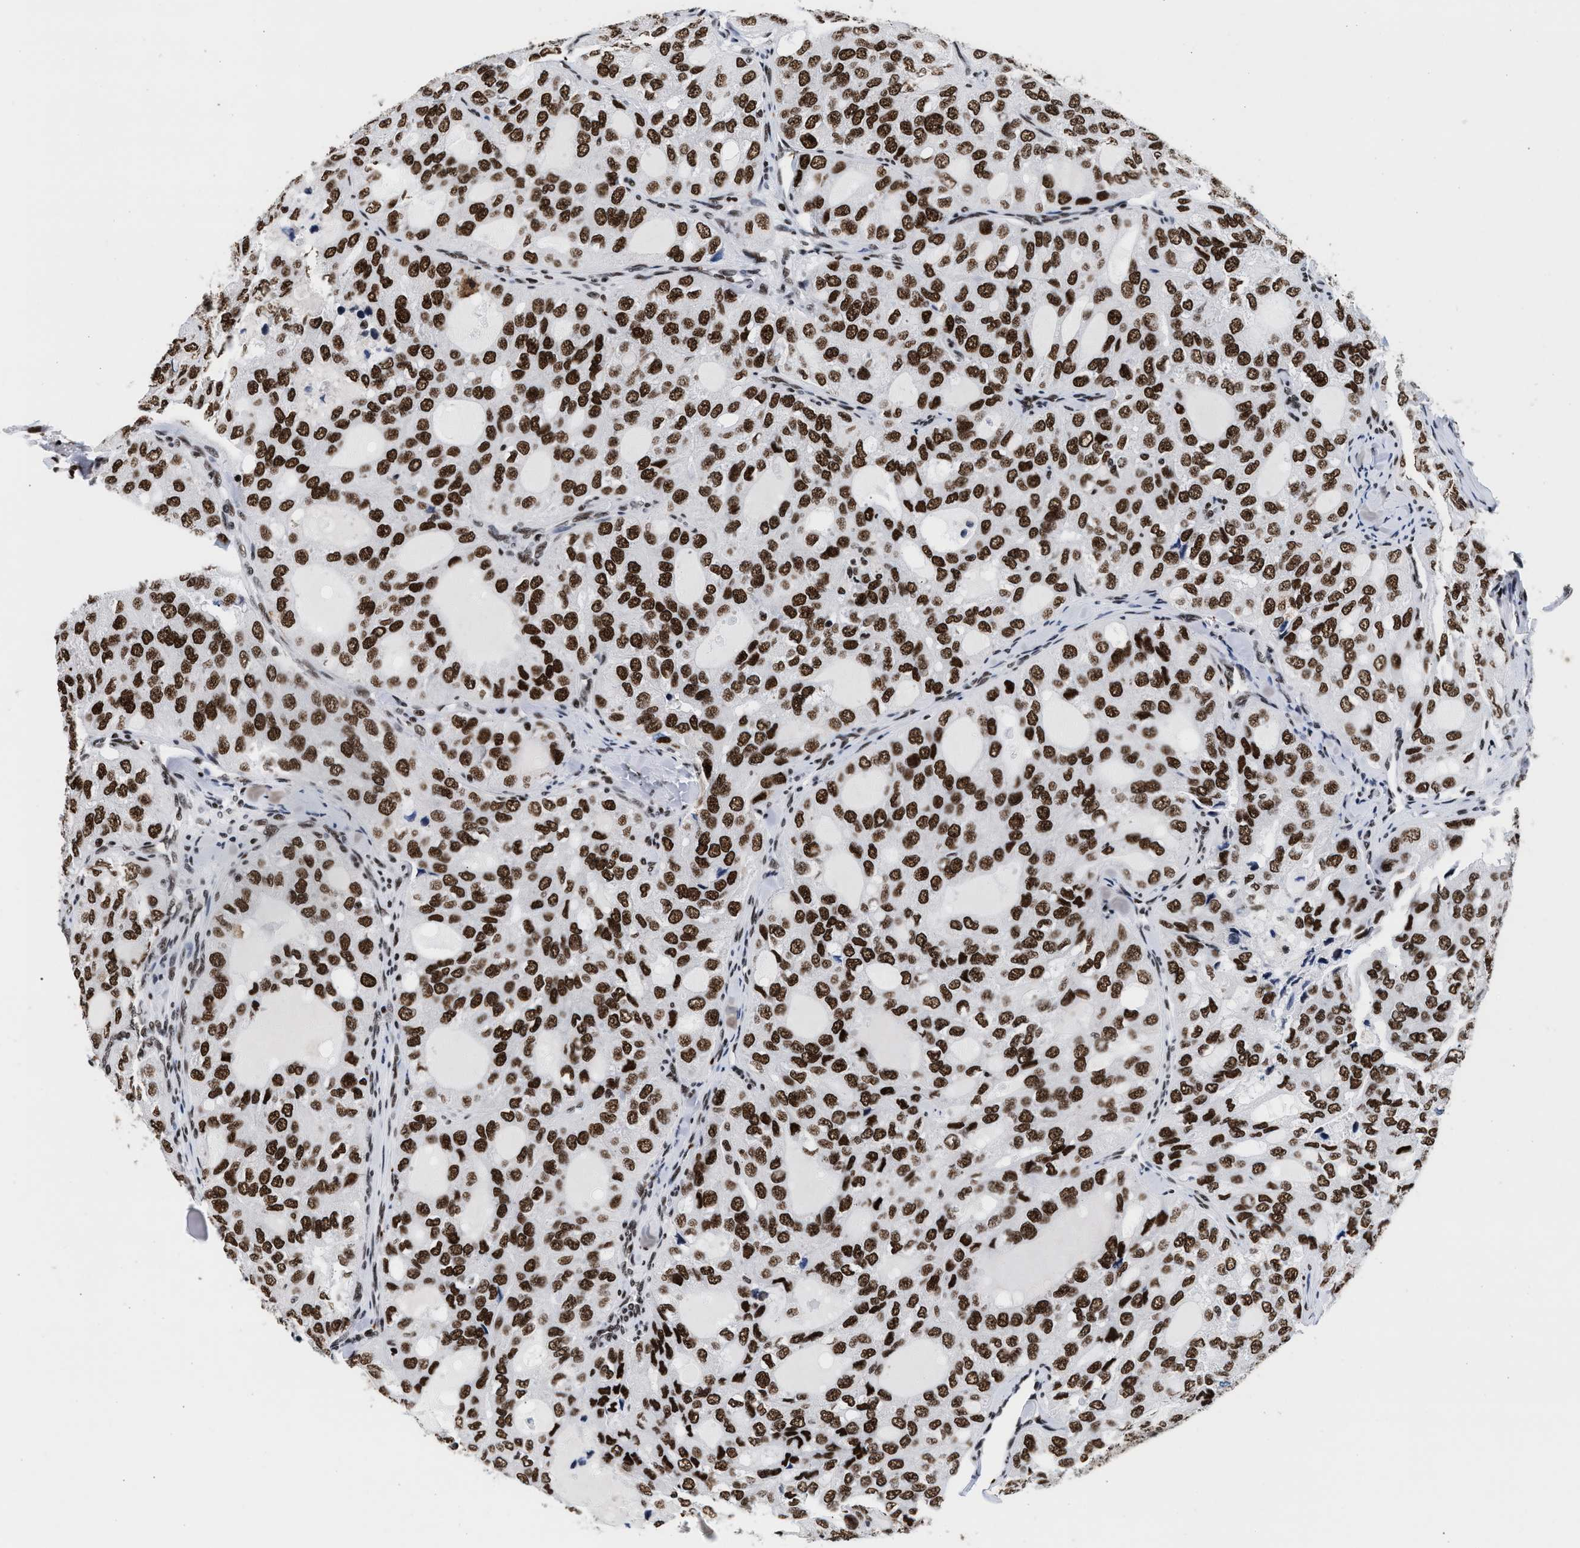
{"staining": {"intensity": "strong", "quantity": ">75%", "location": "nuclear"}, "tissue": "thyroid cancer", "cell_type": "Tumor cells", "image_type": "cancer", "snomed": [{"axis": "morphology", "description": "Follicular adenoma carcinoma, NOS"}, {"axis": "topography", "description": "Thyroid gland"}], "caption": "Immunohistochemistry (IHC) (DAB (3,3'-diaminobenzidine)) staining of thyroid cancer reveals strong nuclear protein expression in about >75% of tumor cells.", "gene": "RAD21", "patient": {"sex": "male", "age": 75}}